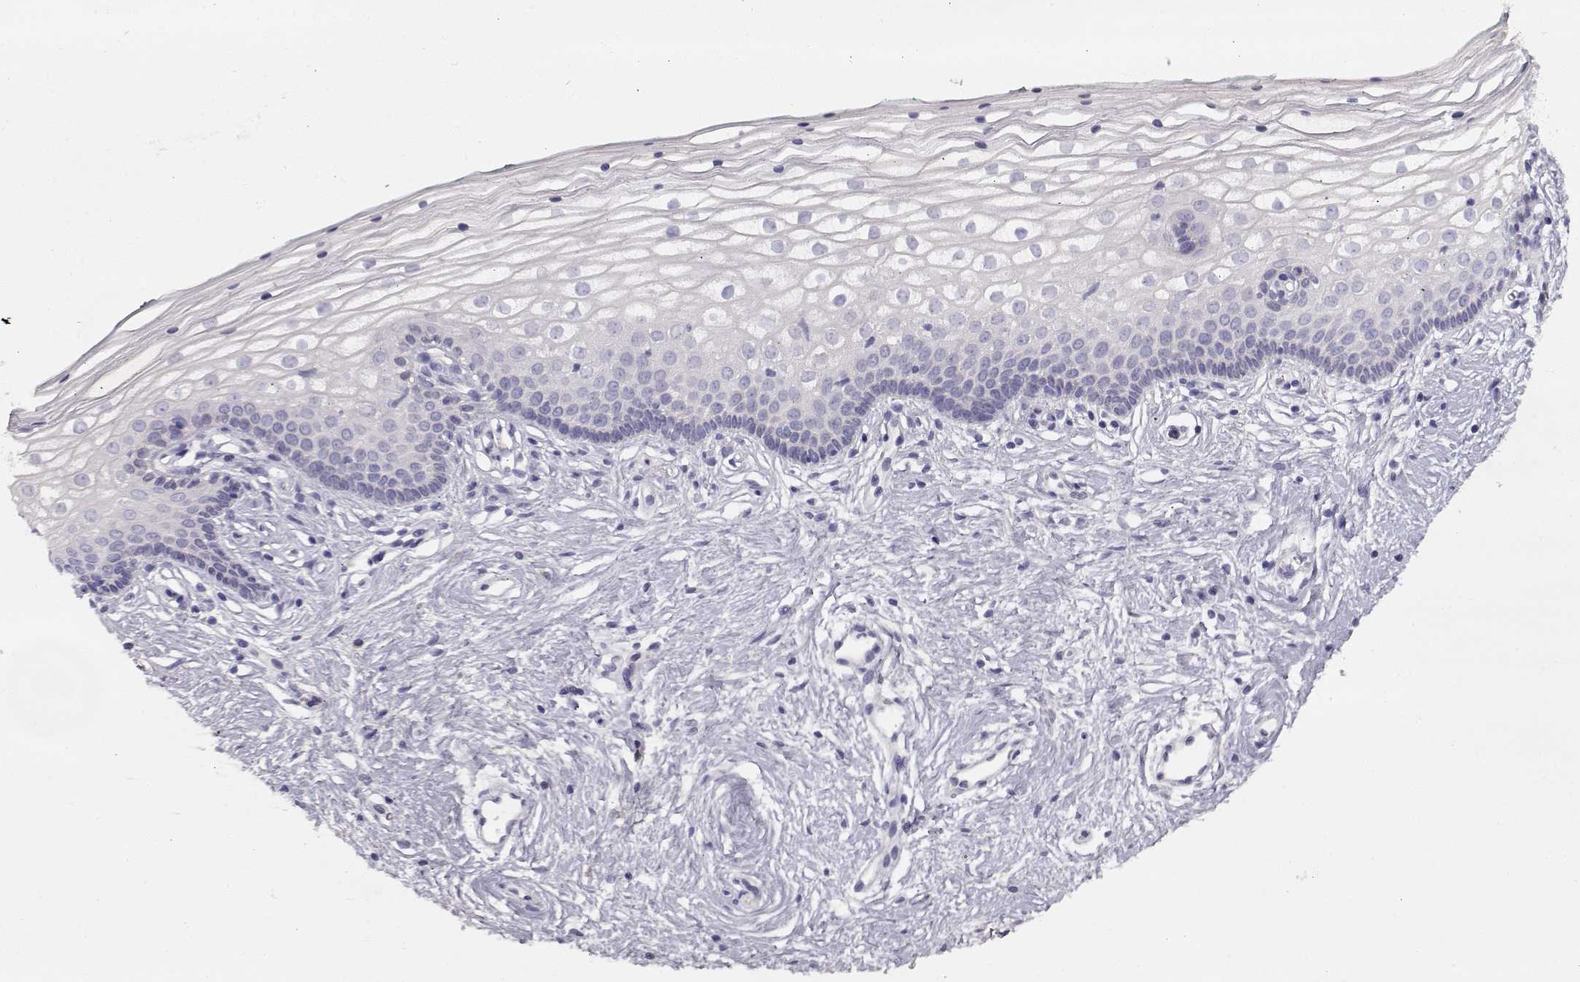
{"staining": {"intensity": "negative", "quantity": "none", "location": "none"}, "tissue": "vagina", "cell_type": "Squamous epithelial cells", "image_type": "normal", "snomed": [{"axis": "morphology", "description": "Normal tissue, NOS"}, {"axis": "topography", "description": "Vagina"}], "caption": "Normal vagina was stained to show a protein in brown. There is no significant positivity in squamous epithelial cells. Nuclei are stained in blue.", "gene": "GLIPR1L2", "patient": {"sex": "female", "age": 36}}